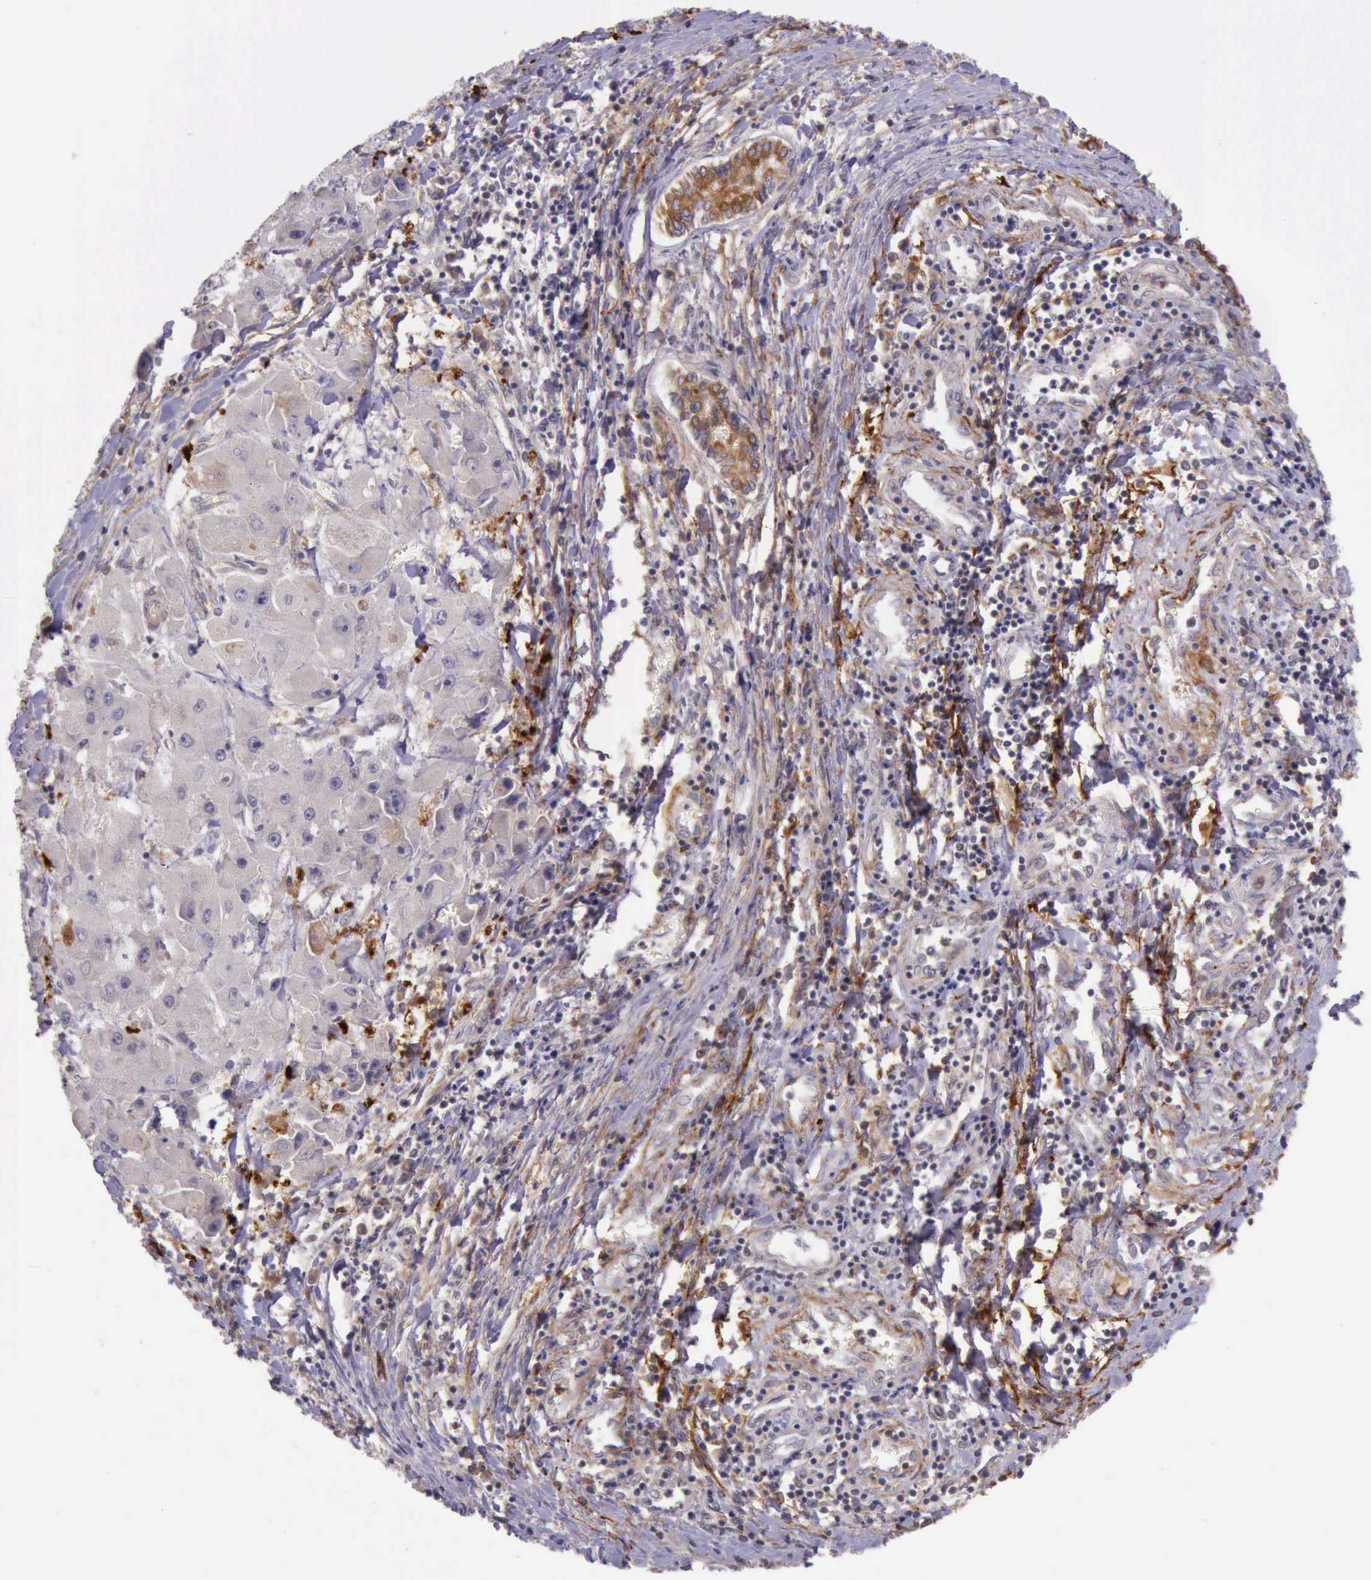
{"staining": {"intensity": "negative", "quantity": "none", "location": "none"}, "tissue": "liver cancer", "cell_type": "Tumor cells", "image_type": "cancer", "snomed": [{"axis": "morphology", "description": "Carcinoma, Hepatocellular, NOS"}, {"axis": "topography", "description": "Liver"}], "caption": "High magnification brightfield microscopy of liver cancer stained with DAB (brown) and counterstained with hematoxylin (blue): tumor cells show no significant expression.", "gene": "PRICKLE3", "patient": {"sex": "male", "age": 24}}